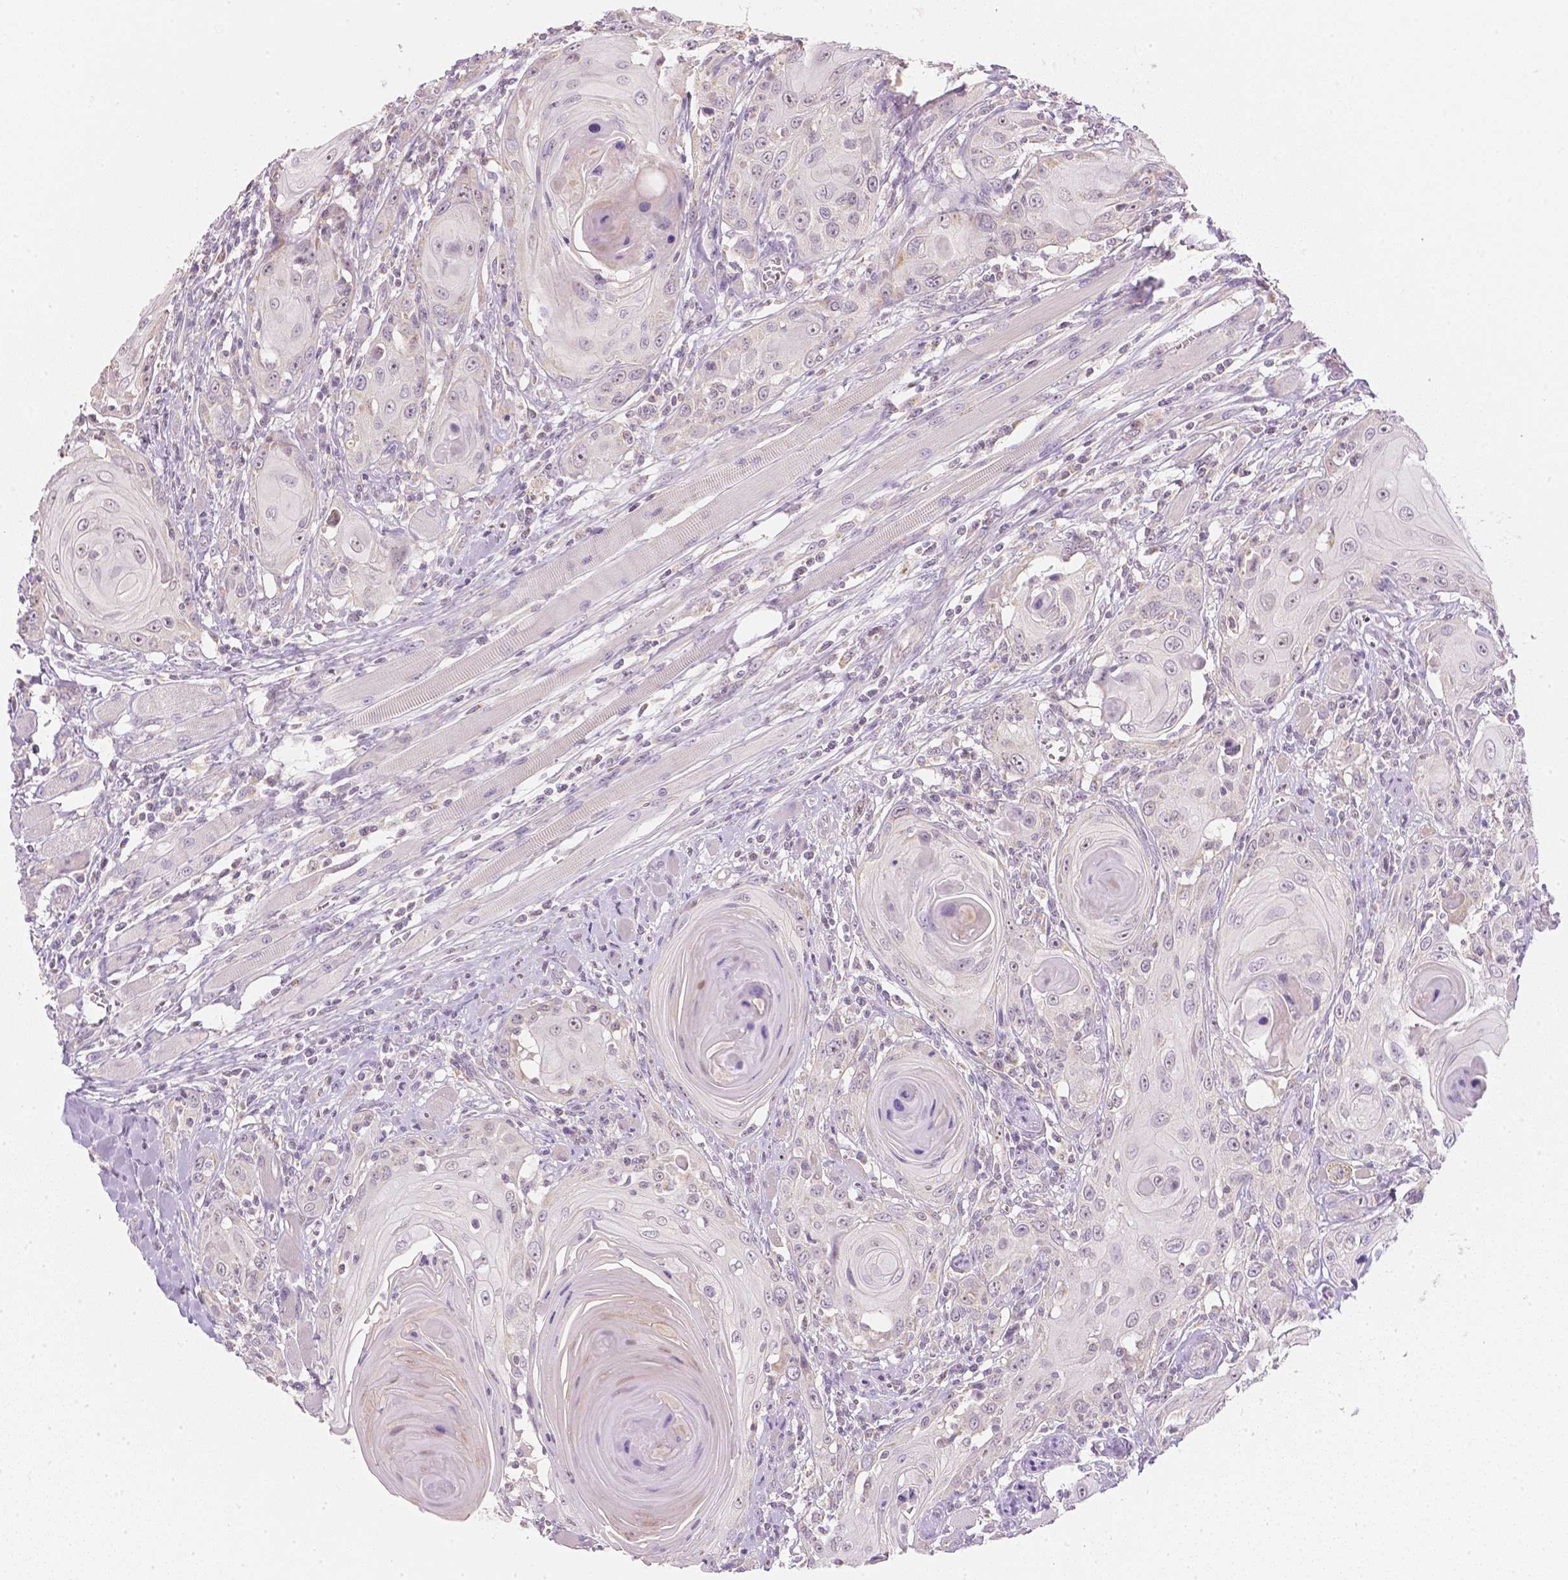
{"staining": {"intensity": "moderate", "quantity": ">75%", "location": "nuclear"}, "tissue": "head and neck cancer", "cell_type": "Tumor cells", "image_type": "cancer", "snomed": [{"axis": "morphology", "description": "Squamous cell carcinoma, NOS"}, {"axis": "topography", "description": "Head-Neck"}], "caption": "Head and neck cancer (squamous cell carcinoma) stained with a brown dye reveals moderate nuclear positive staining in approximately >75% of tumor cells.", "gene": "NVL", "patient": {"sex": "female", "age": 80}}